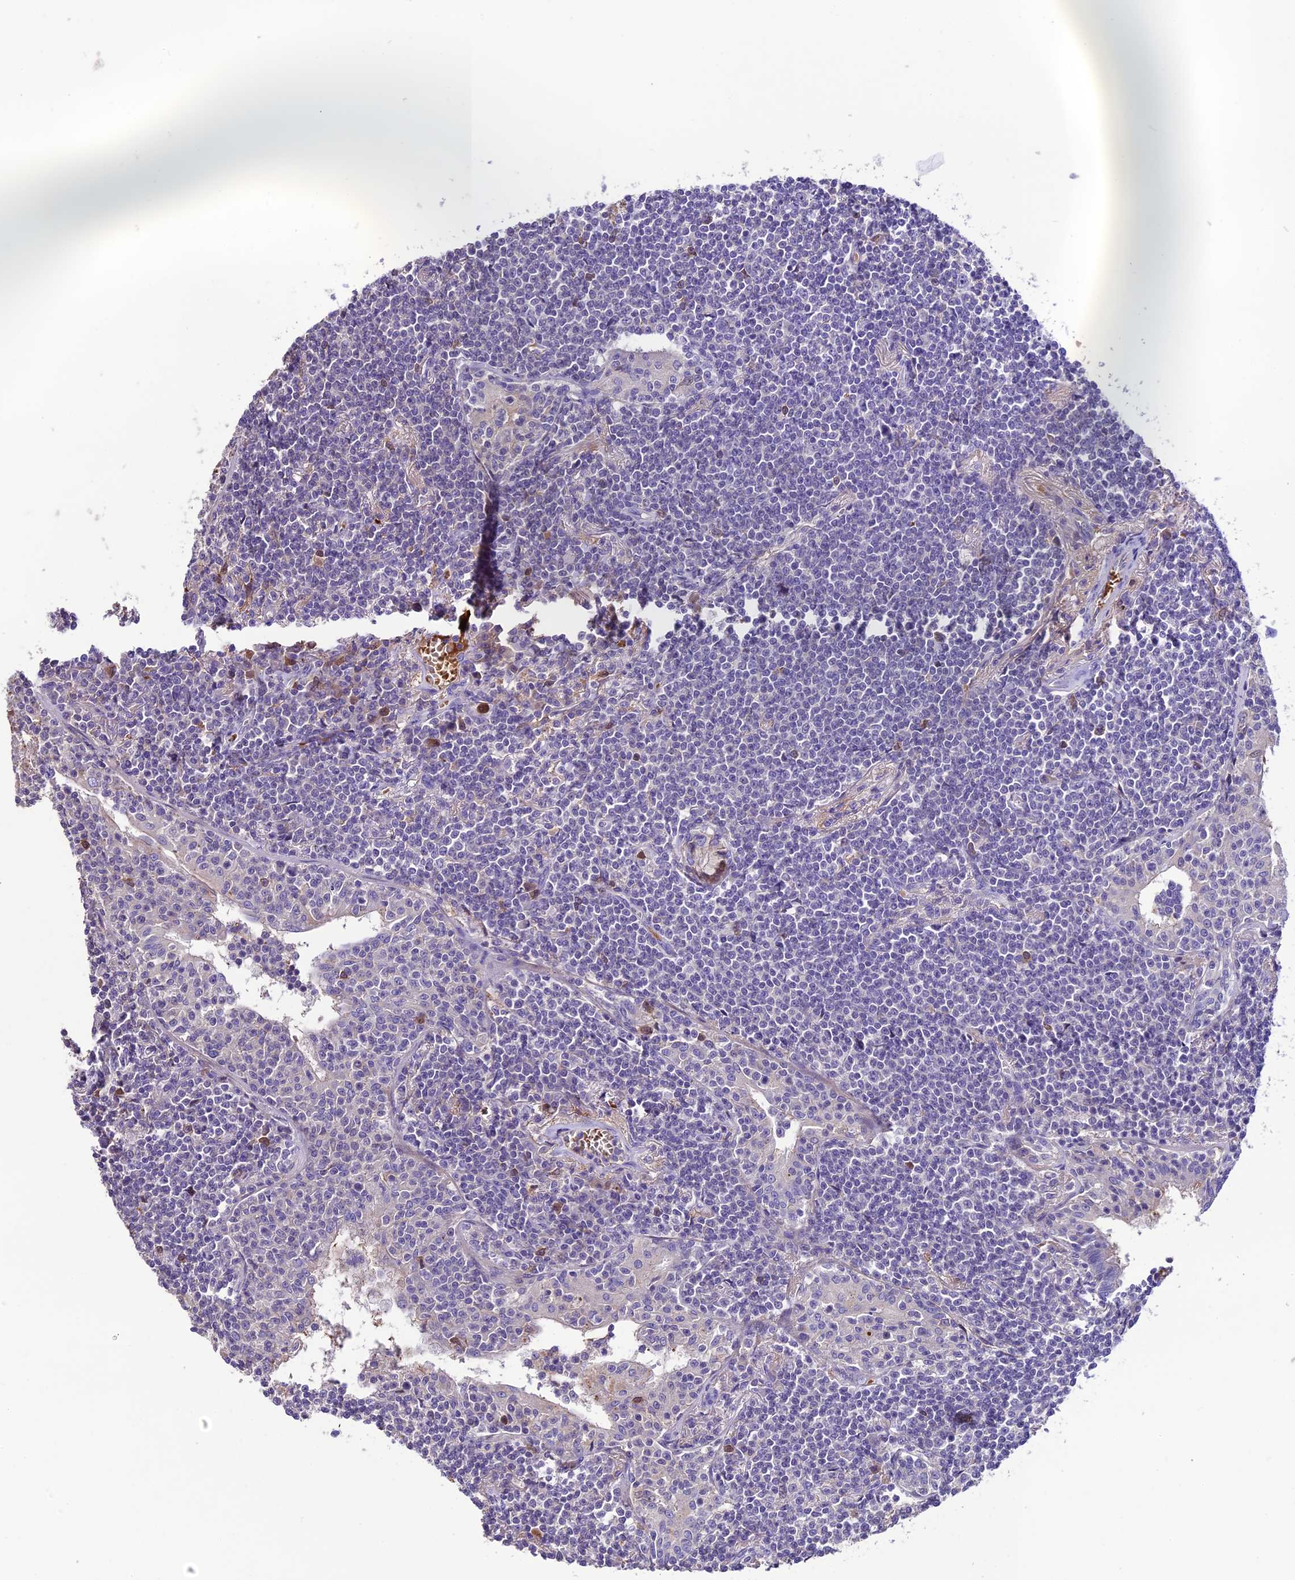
{"staining": {"intensity": "negative", "quantity": "none", "location": "none"}, "tissue": "lymphoma", "cell_type": "Tumor cells", "image_type": "cancer", "snomed": [{"axis": "morphology", "description": "Malignant lymphoma, non-Hodgkin's type, Low grade"}, {"axis": "topography", "description": "Lung"}], "caption": "This is an immunohistochemistry histopathology image of lymphoma. There is no expression in tumor cells.", "gene": "TCP11L2", "patient": {"sex": "female", "age": 71}}